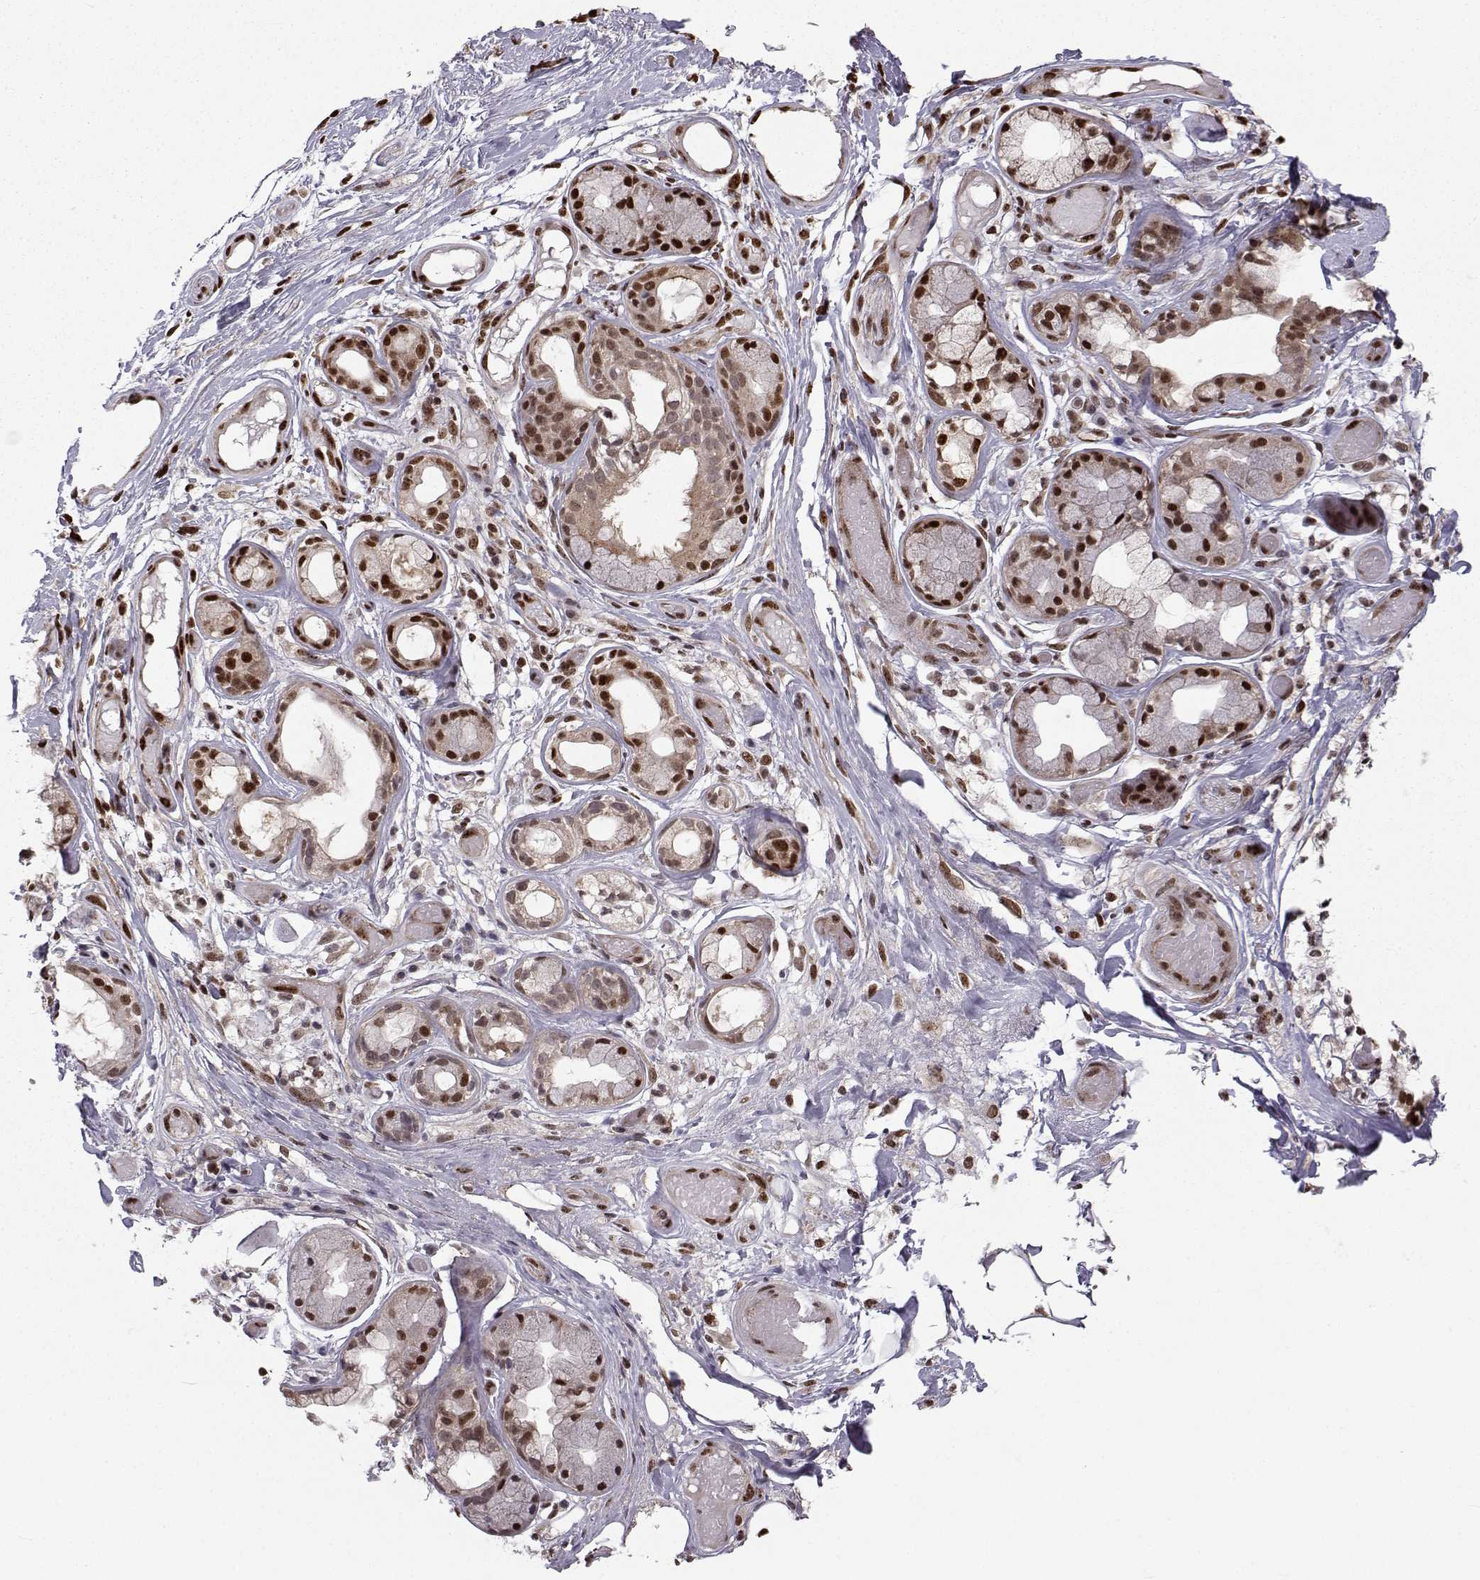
{"staining": {"intensity": "moderate", "quantity": "<25%", "location": "nuclear"}, "tissue": "adipose tissue", "cell_type": "Adipocytes", "image_type": "normal", "snomed": [{"axis": "morphology", "description": "Normal tissue, NOS"}, {"axis": "topography", "description": "Cartilage tissue"}], "caption": "A micrograph of human adipose tissue stained for a protein demonstrates moderate nuclear brown staining in adipocytes. Using DAB (brown) and hematoxylin (blue) stains, captured at high magnification using brightfield microscopy.", "gene": "PKN2", "patient": {"sex": "male", "age": 62}}